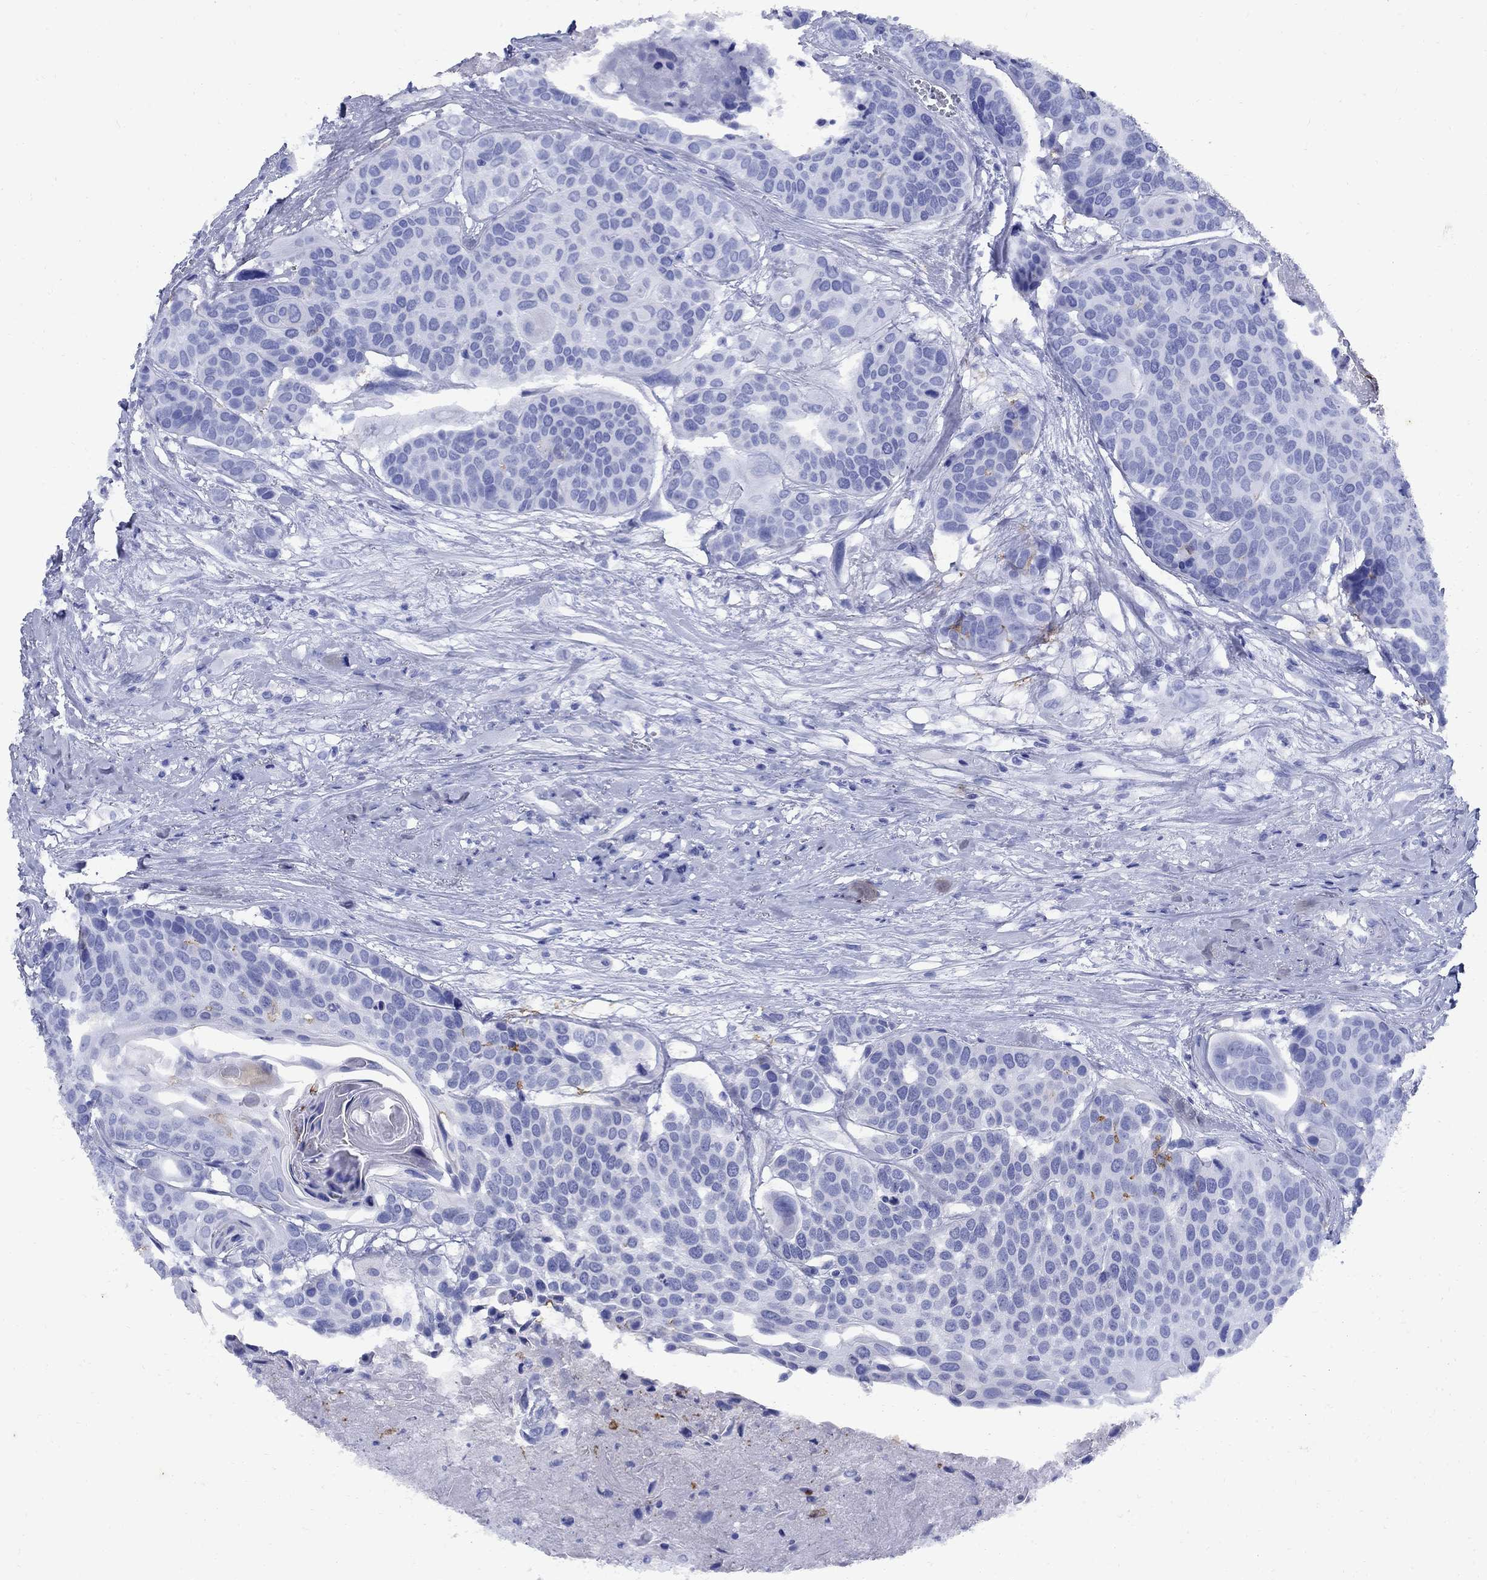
{"staining": {"intensity": "negative", "quantity": "none", "location": "none"}, "tissue": "head and neck cancer", "cell_type": "Tumor cells", "image_type": "cancer", "snomed": [{"axis": "morphology", "description": "Squamous cell carcinoma, NOS"}, {"axis": "topography", "description": "Oral tissue"}, {"axis": "topography", "description": "Head-Neck"}], "caption": "The histopathology image exhibits no significant staining in tumor cells of squamous cell carcinoma (head and neck).", "gene": "CD1A", "patient": {"sex": "male", "age": 56}}